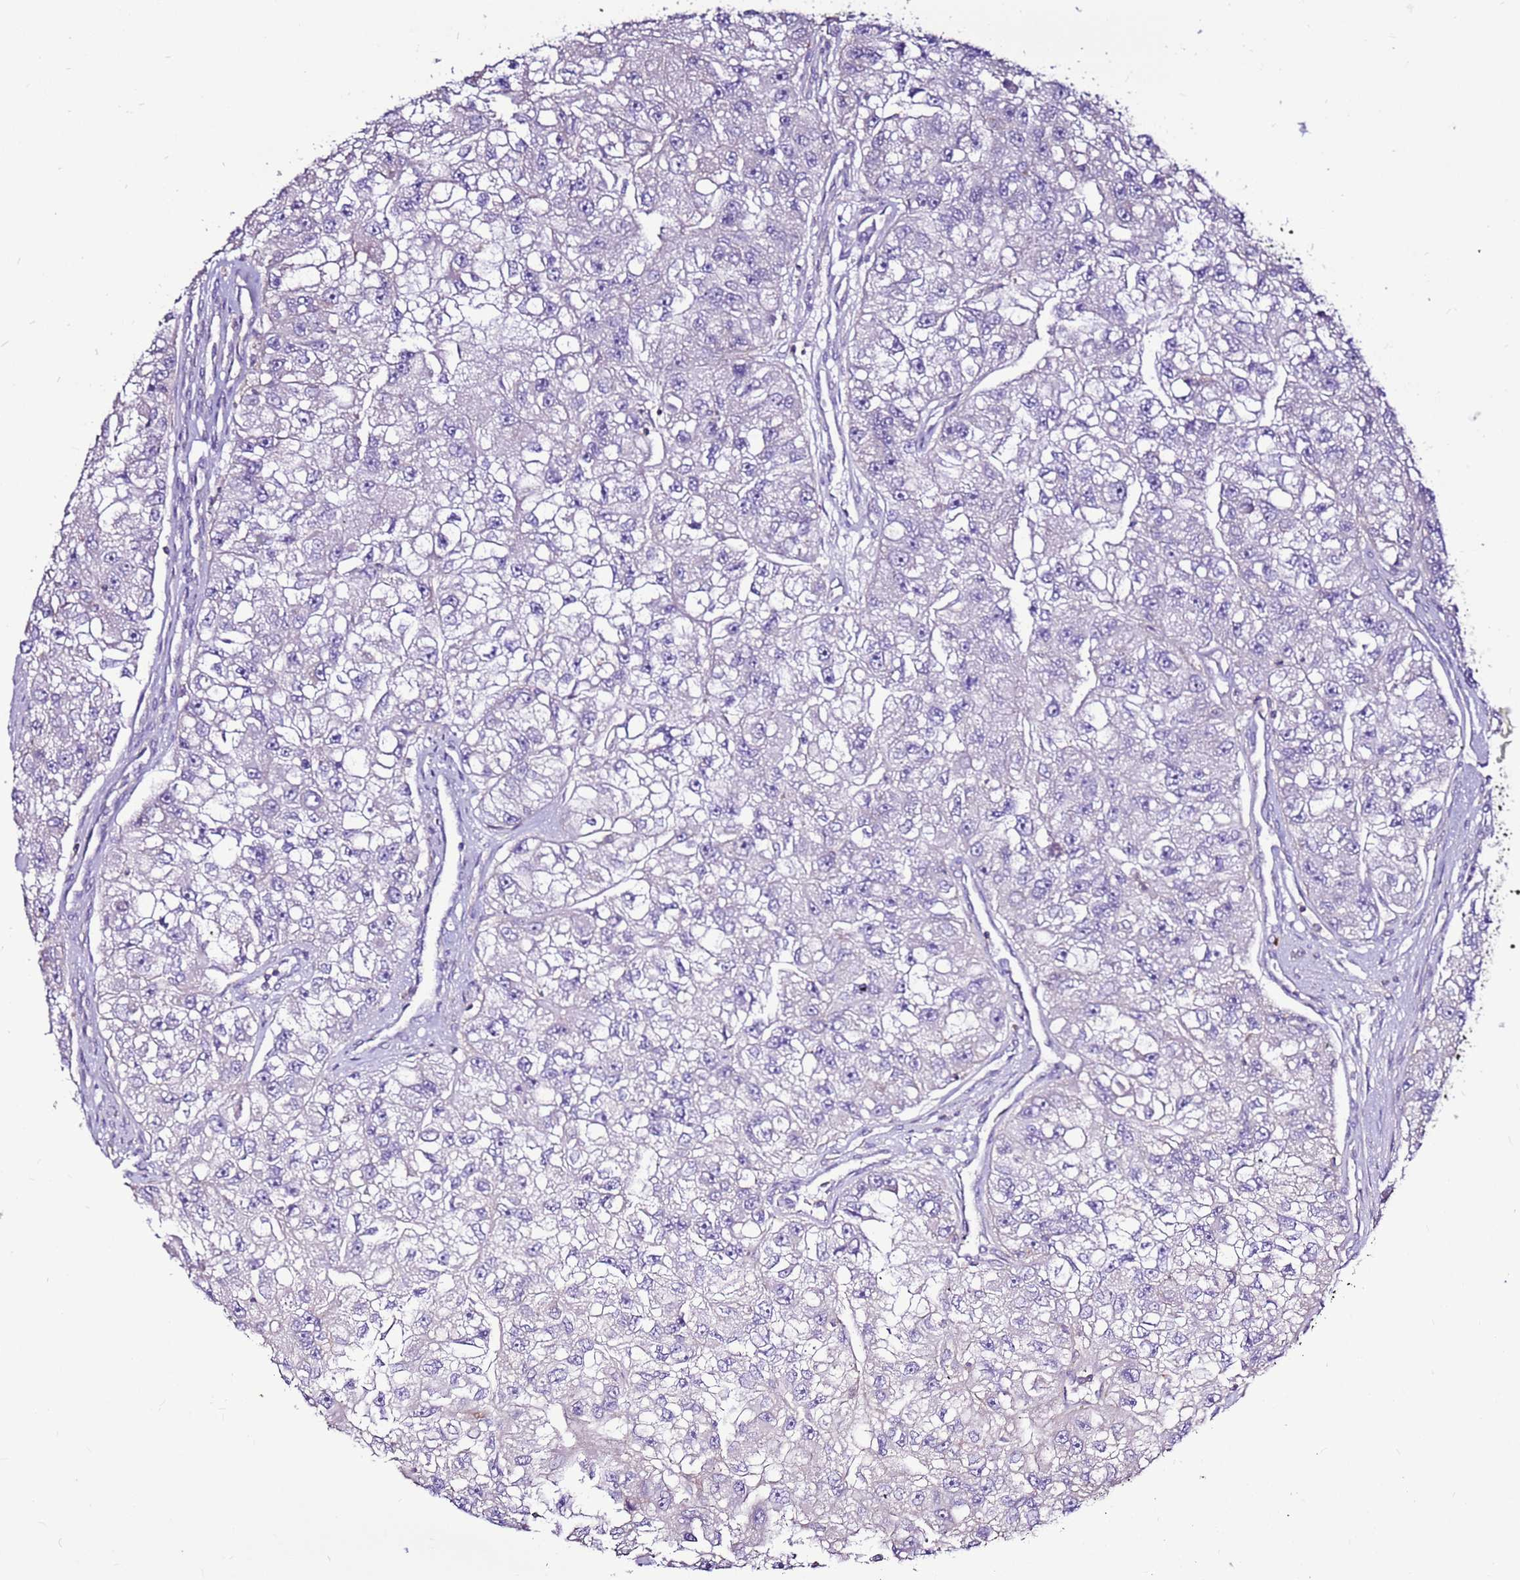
{"staining": {"intensity": "negative", "quantity": "none", "location": "none"}, "tissue": "renal cancer", "cell_type": "Tumor cells", "image_type": "cancer", "snomed": [{"axis": "morphology", "description": "Adenocarcinoma, NOS"}, {"axis": "topography", "description": "Kidney"}], "caption": "This micrograph is of adenocarcinoma (renal) stained with immunohistochemistry to label a protein in brown with the nuclei are counter-stained blue. There is no positivity in tumor cells.", "gene": "EVA1B", "patient": {"sex": "male", "age": 63}}